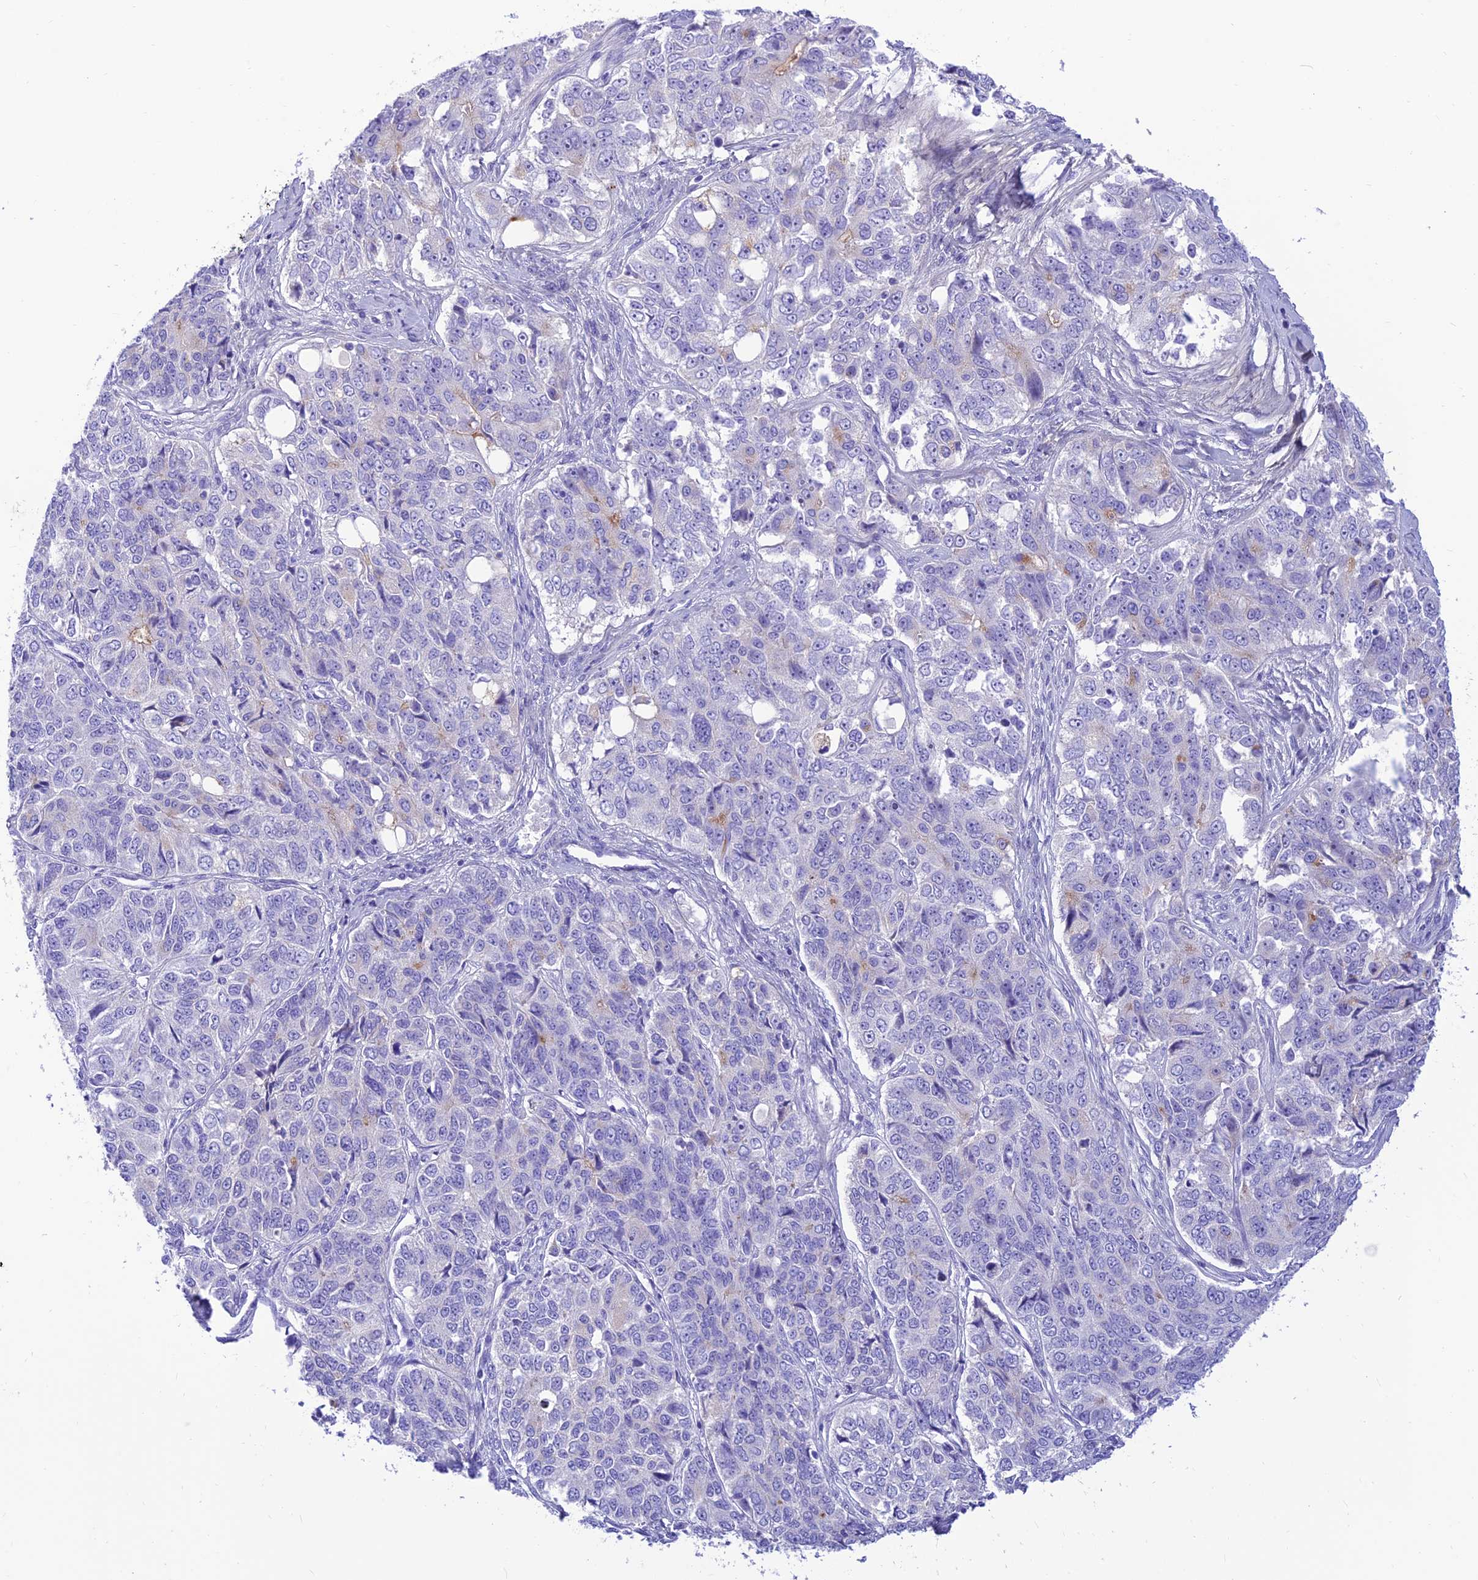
{"staining": {"intensity": "negative", "quantity": "none", "location": "none"}, "tissue": "ovarian cancer", "cell_type": "Tumor cells", "image_type": "cancer", "snomed": [{"axis": "morphology", "description": "Carcinoma, endometroid"}, {"axis": "topography", "description": "Ovary"}], "caption": "Tumor cells show no significant protein positivity in endometroid carcinoma (ovarian). Brightfield microscopy of immunohistochemistry stained with DAB (brown) and hematoxylin (blue), captured at high magnification.", "gene": "PRNP", "patient": {"sex": "female", "age": 51}}